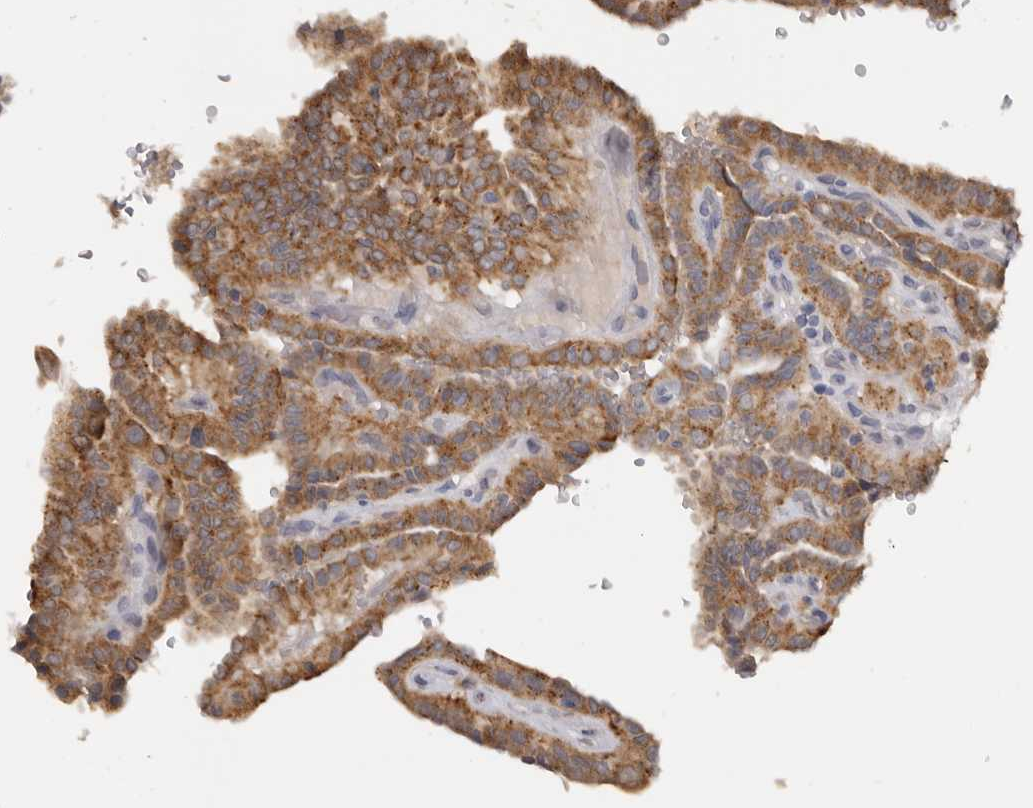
{"staining": {"intensity": "moderate", "quantity": ">75%", "location": "cytoplasmic/membranous"}, "tissue": "thyroid cancer", "cell_type": "Tumor cells", "image_type": "cancer", "snomed": [{"axis": "morphology", "description": "Papillary adenocarcinoma, NOS"}, {"axis": "topography", "description": "Thyroid gland"}], "caption": "Immunohistochemical staining of human thyroid cancer reveals moderate cytoplasmic/membranous protein expression in approximately >75% of tumor cells.", "gene": "DAP", "patient": {"sex": "male", "age": 77}}